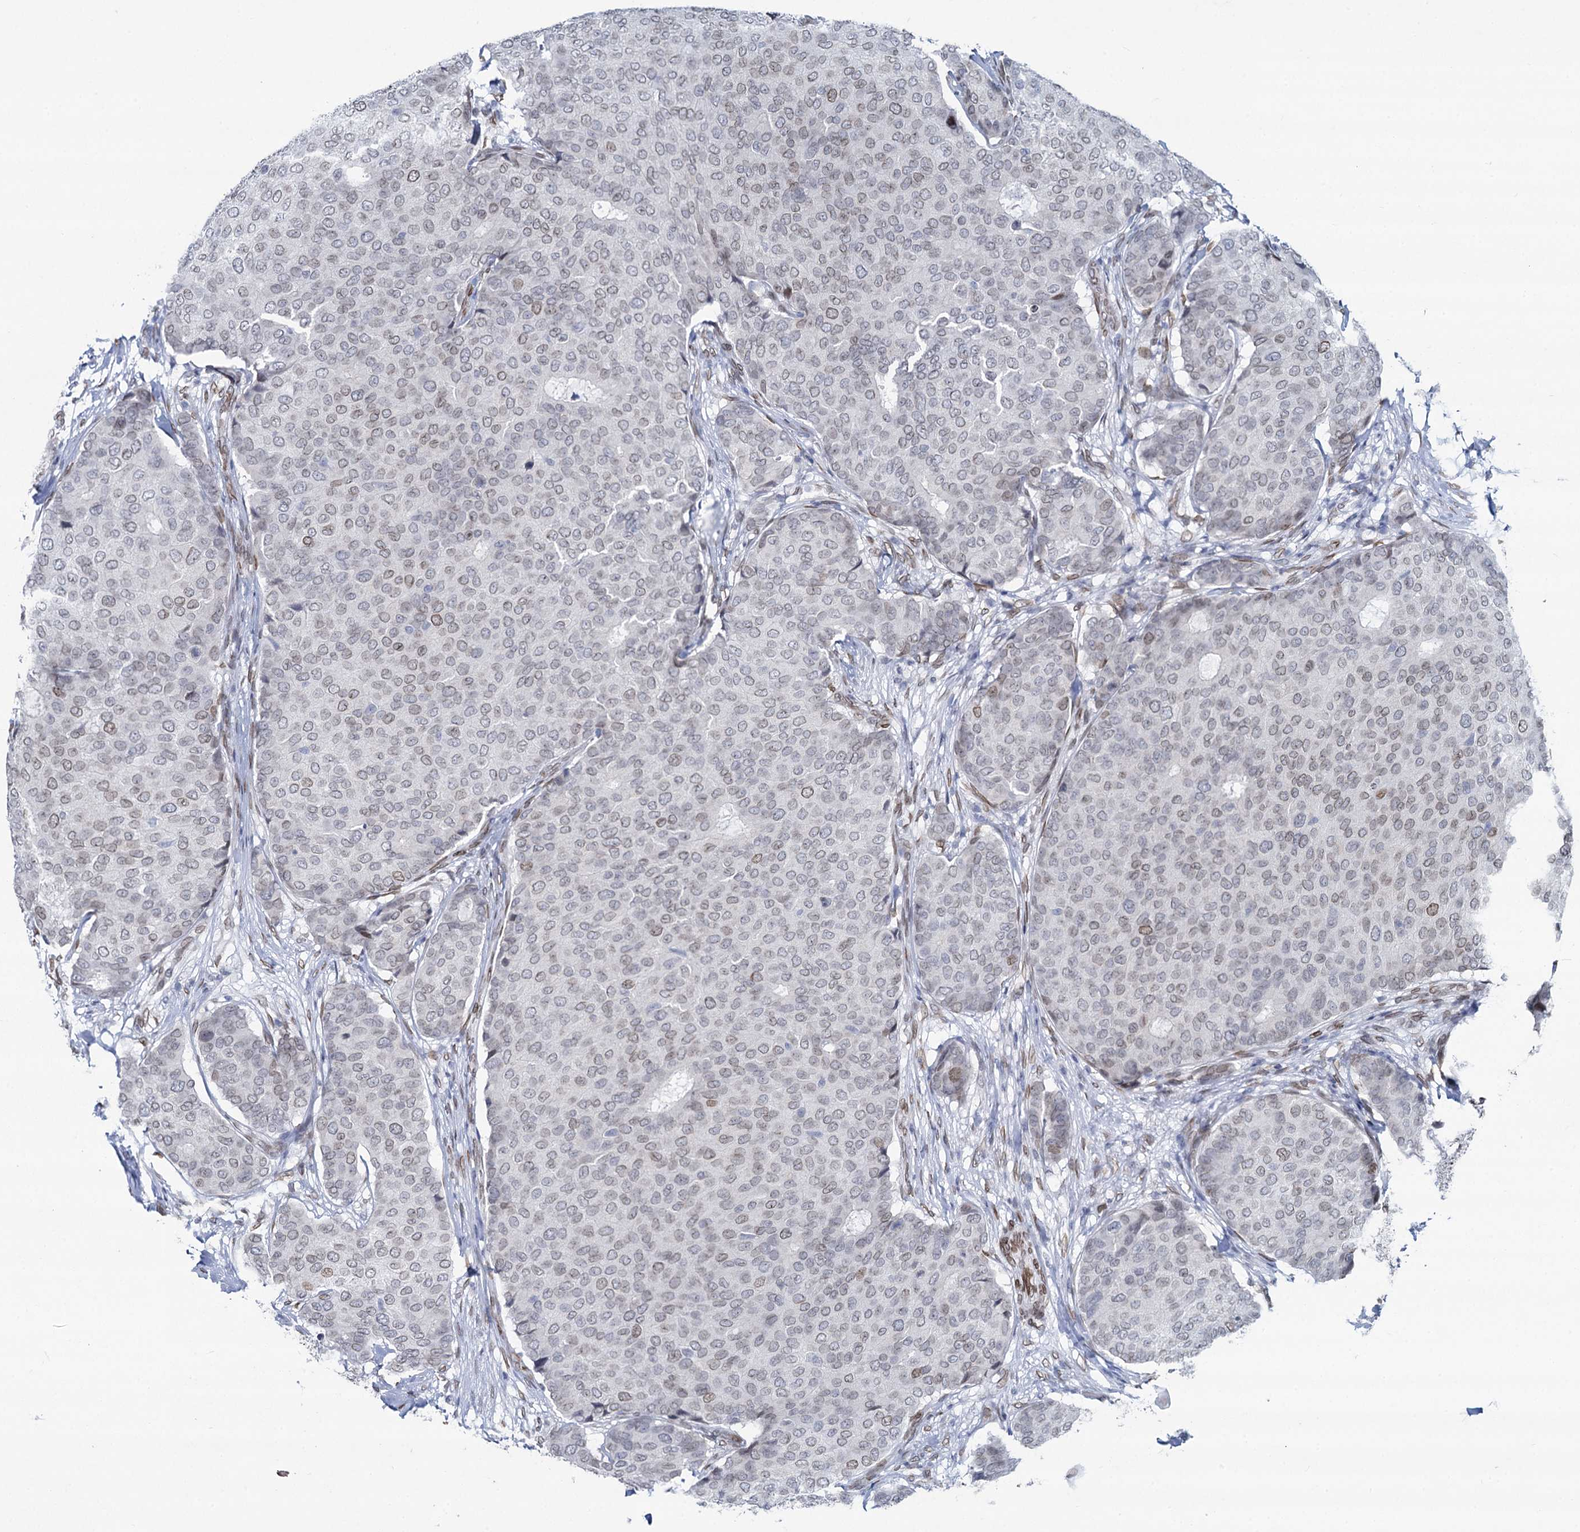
{"staining": {"intensity": "weak", "quantity": ">75%", "location": "cytoplasmic/membranous,nuclear"}, "tissue": "breast cancer", "cell_type": "Tumor cells", "image_type": "cancer", "snomed": [{"axis": "morphology", "description": "Duct carcinoma"}, {"axis": "topography", "description": "Breast"}], "caption": "Immunohistochemistry (IHC) histopathology image of neoplastic tissue: human breast cancer (infiltrating ductal carcinoma) stained using IHC shows low levels of weak protein expression localized specifically in the cytoplasmic/membranous and nuclear of tumor cells, appearing as a cytoplasmic/membranous and nuclear brown color.", "gene": "PRSS35", "patient": {"sex": "female", "age": 75}}